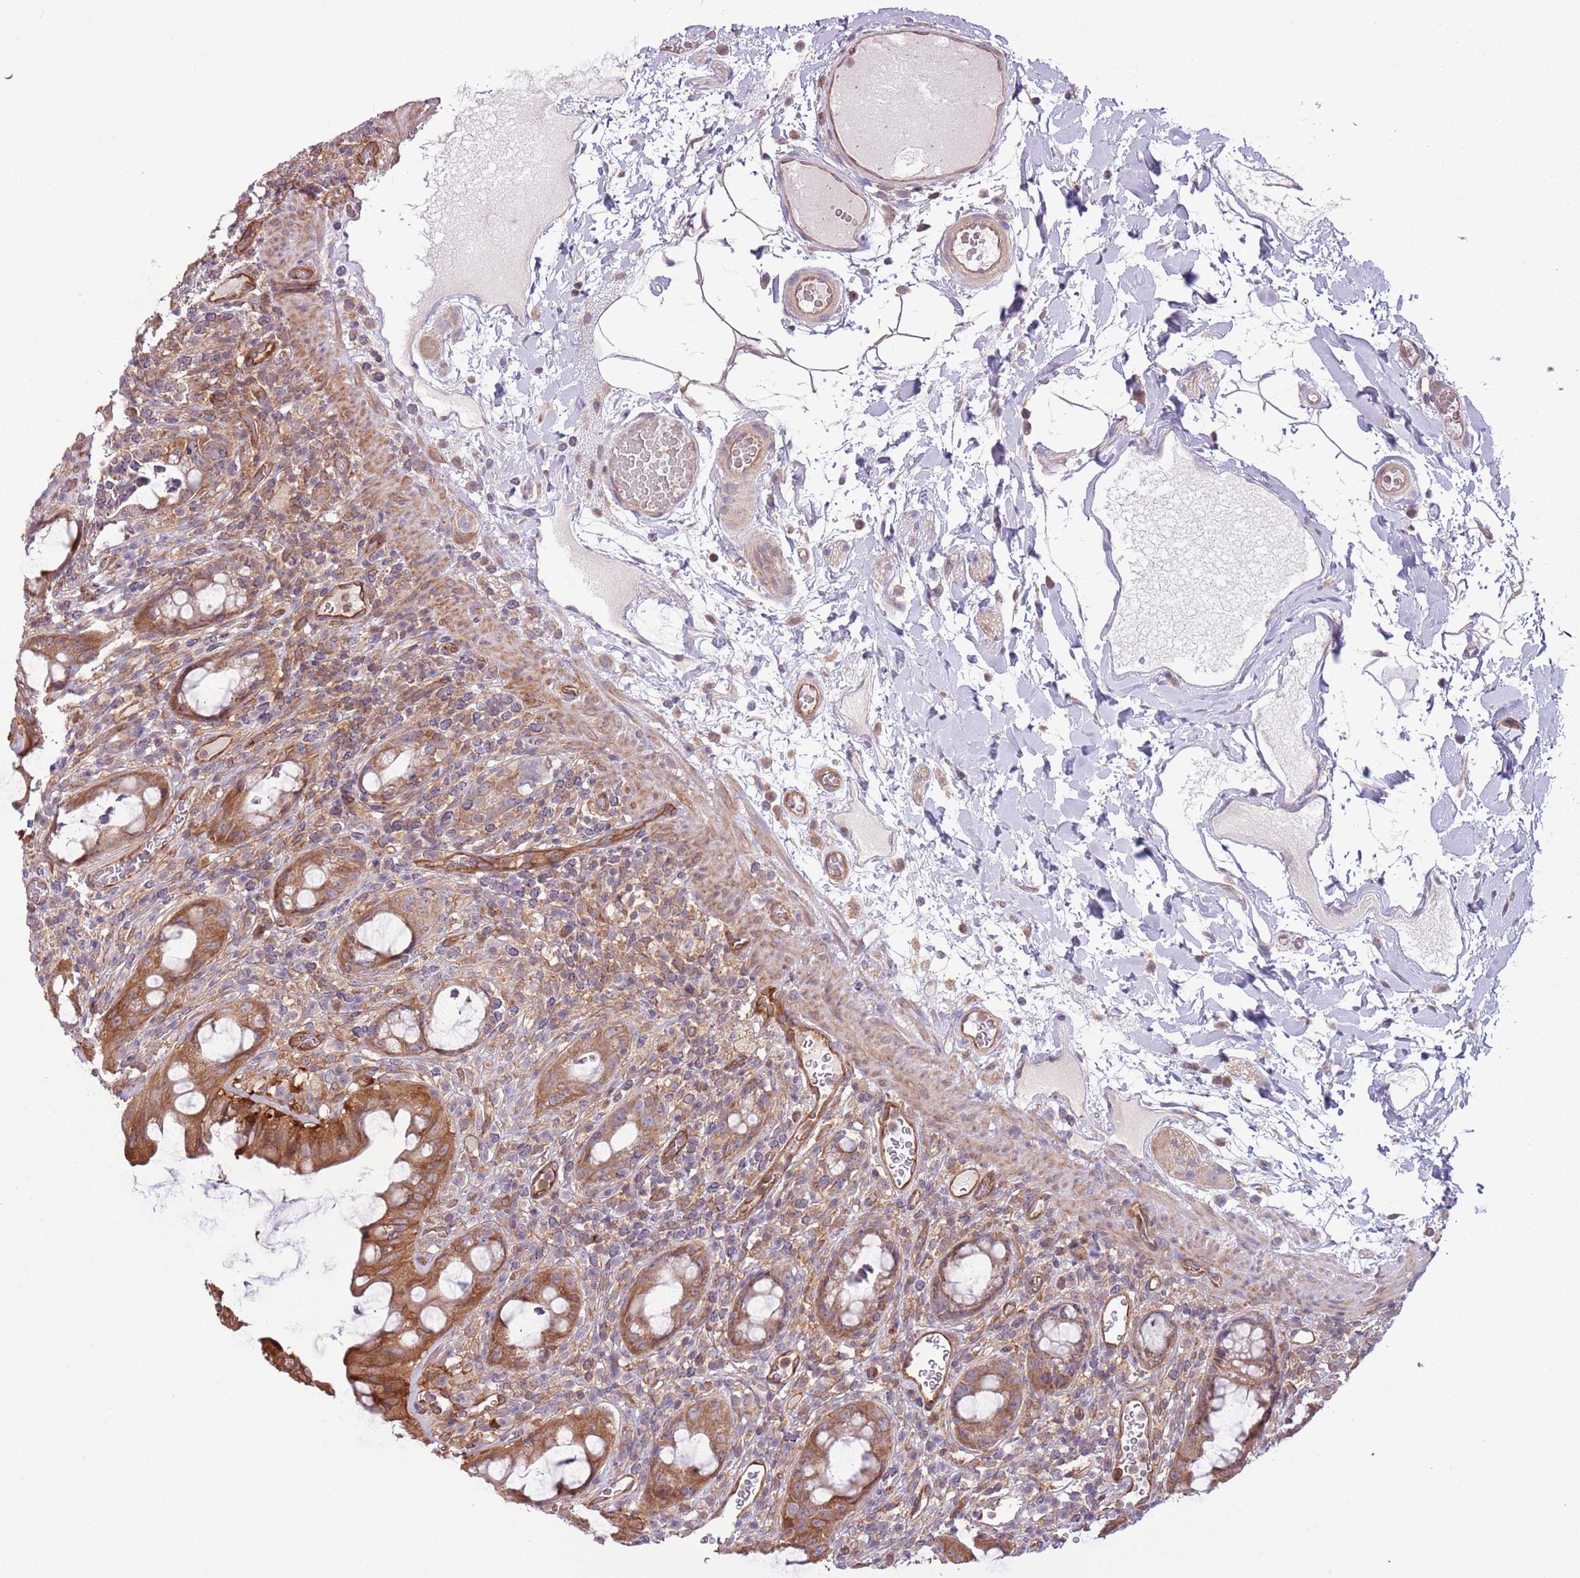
{"staining": {"intensity": "strong", "quantity": ">75%", "location": "cytoplasmic/membranous"}, "tissue": "rectum", "cell_type": "Glandular cells", "image_type": "normal", "snomed": [{"axis": "morphology", "description": "Normal tissue, NOS"}, {"axis": "topography", "description": "Rectum"}], "caption": "Immunohistochemical staining of unremarkable rectum exhibits high levels of strong cytoplasmic/membranous expression in approximately >75% of glandular cells.", "gene": "LPIN2", "patient": {"sex": "female", "age": 57}}